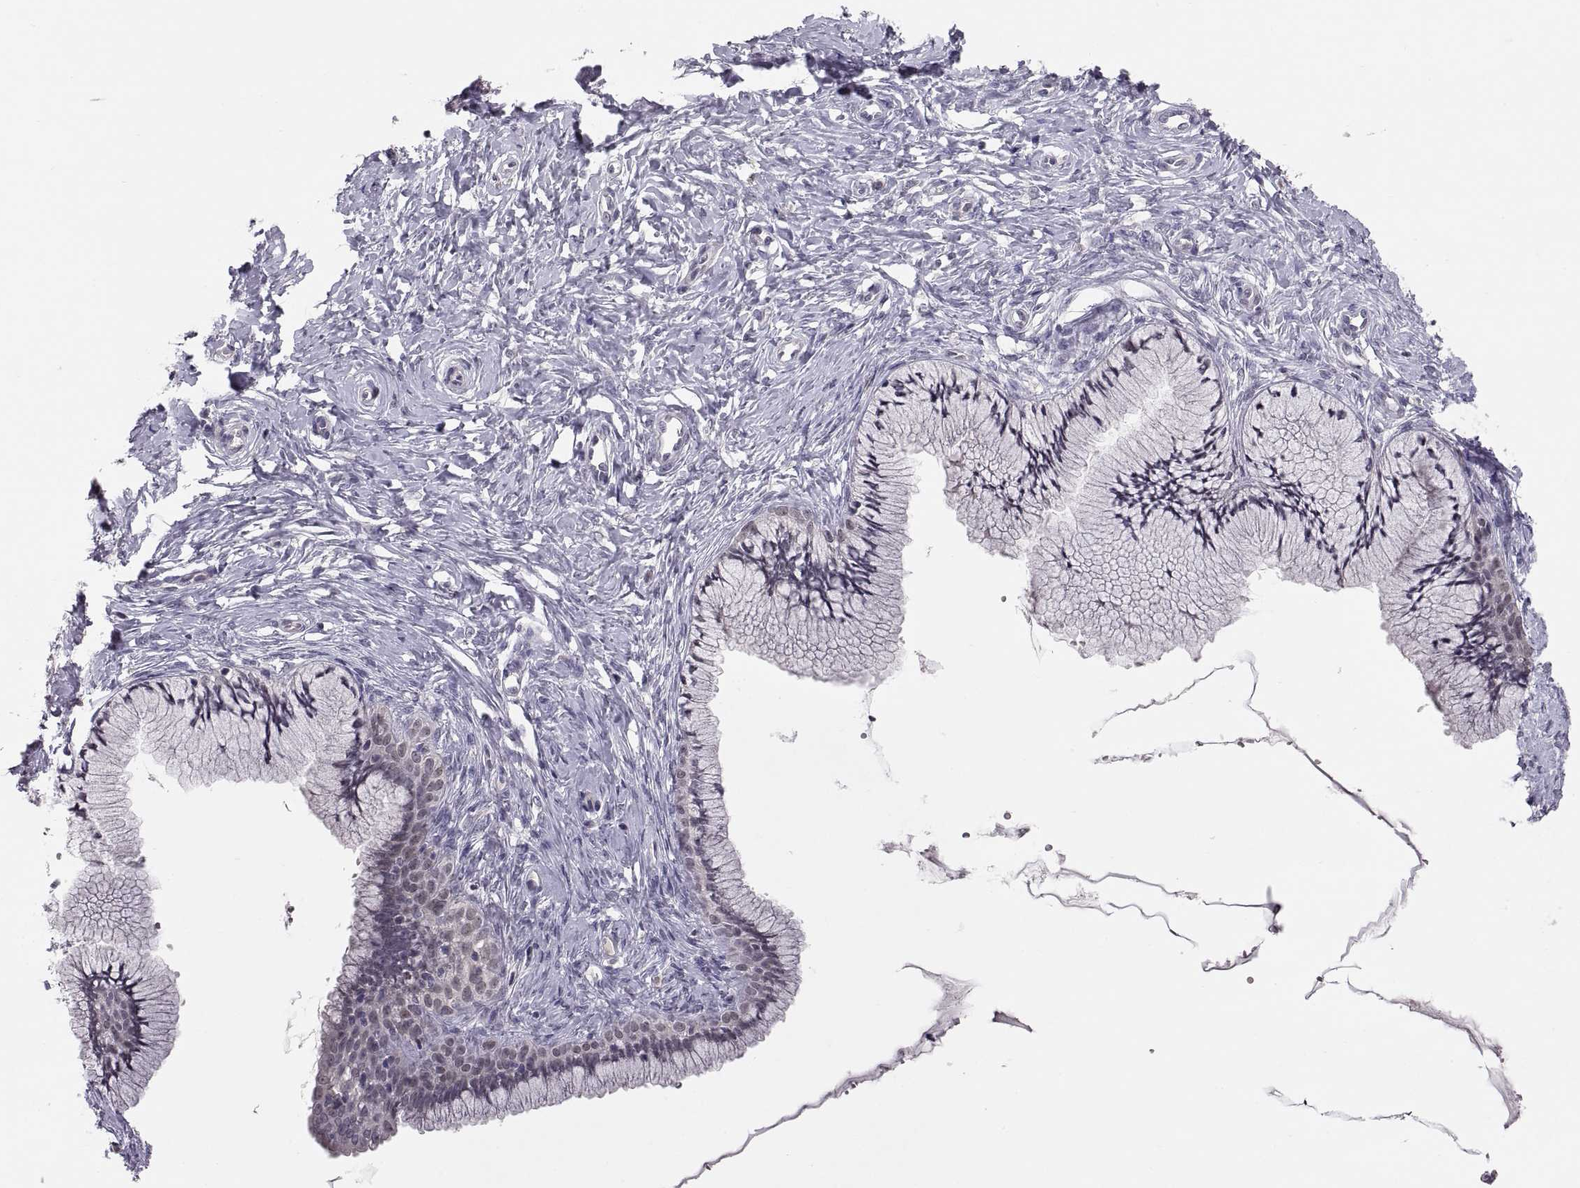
{"staining": {"intensity": "negative", "quantity": "none", "location": "none"}, "tissue": "cervix", "cell_type": "Glandular cells", "image_type": "normal", "snomed": [{"axis": "morphology", "description": "Normal tissue, NOS"}, {"axis": "topography", "description": "Cervix"}], "caption": "Normal cervix was stained to show a protein in brown. There is no significant staining in glandular cells. (DAB (3,3'-diaminobenzidine) immunohistochemistry with hematoxylin counter stain).", "gene": "PAX2", "patient": {"sex": "female", "age": 37}}